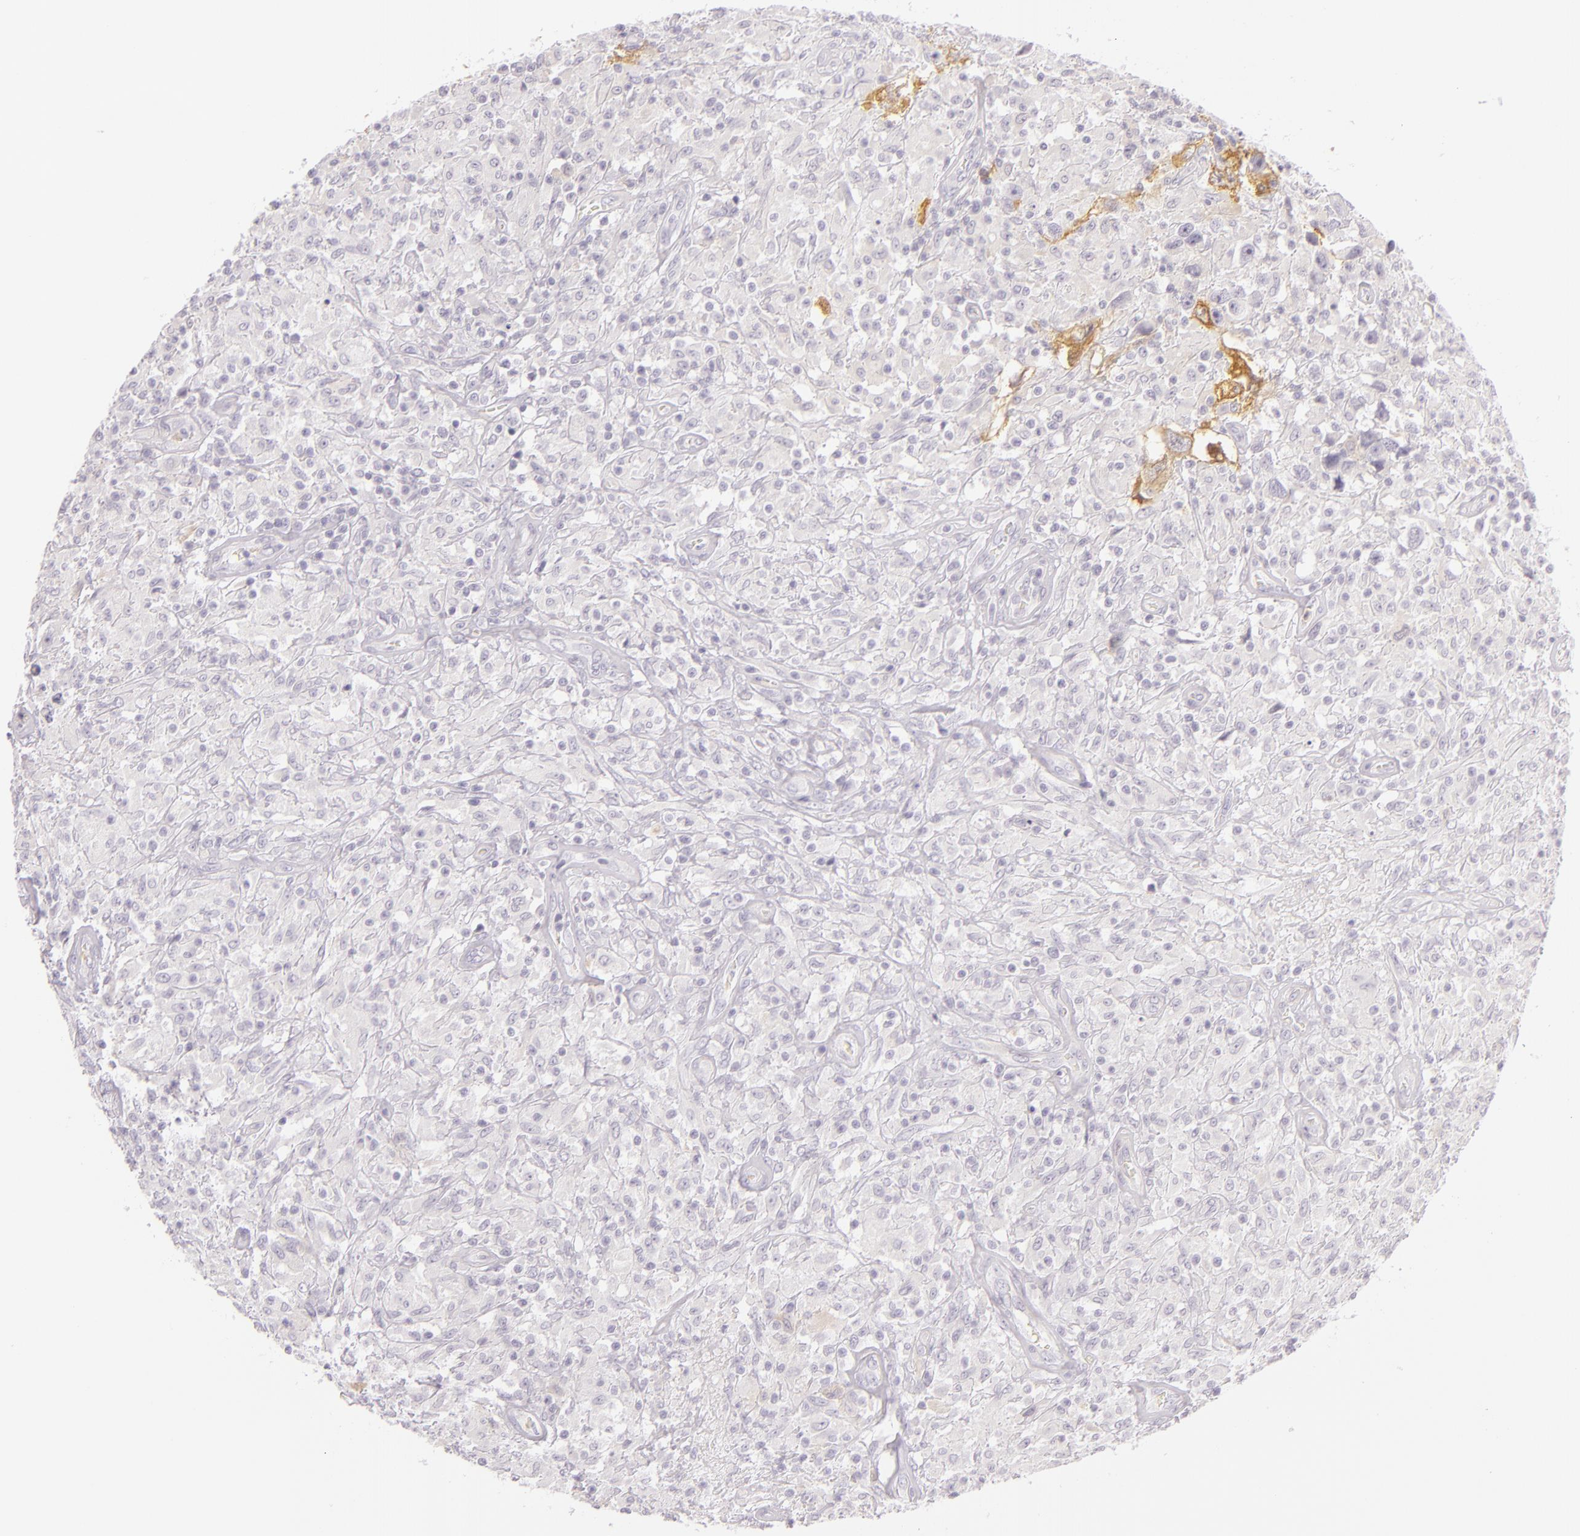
{"staining": {"intensity": "weak", "quantity": "<25%", "location": "cytoplasmic/membranous"}, "tissue": "testis cancer", "cell_type": "Tumor cells", "image_type": "cancer", "snomed": [{"axis": "morphology", "description": "Seminoma, NOS"}, {"axis": "topography", "description": "Testis"}], "caption": "A photomicrograph of testis cancer (seminoma) stained for a protein exhibits no brown staining in tumor cells.", "gene": "CBS", "patient": {"sex": "male", "age": 34}}